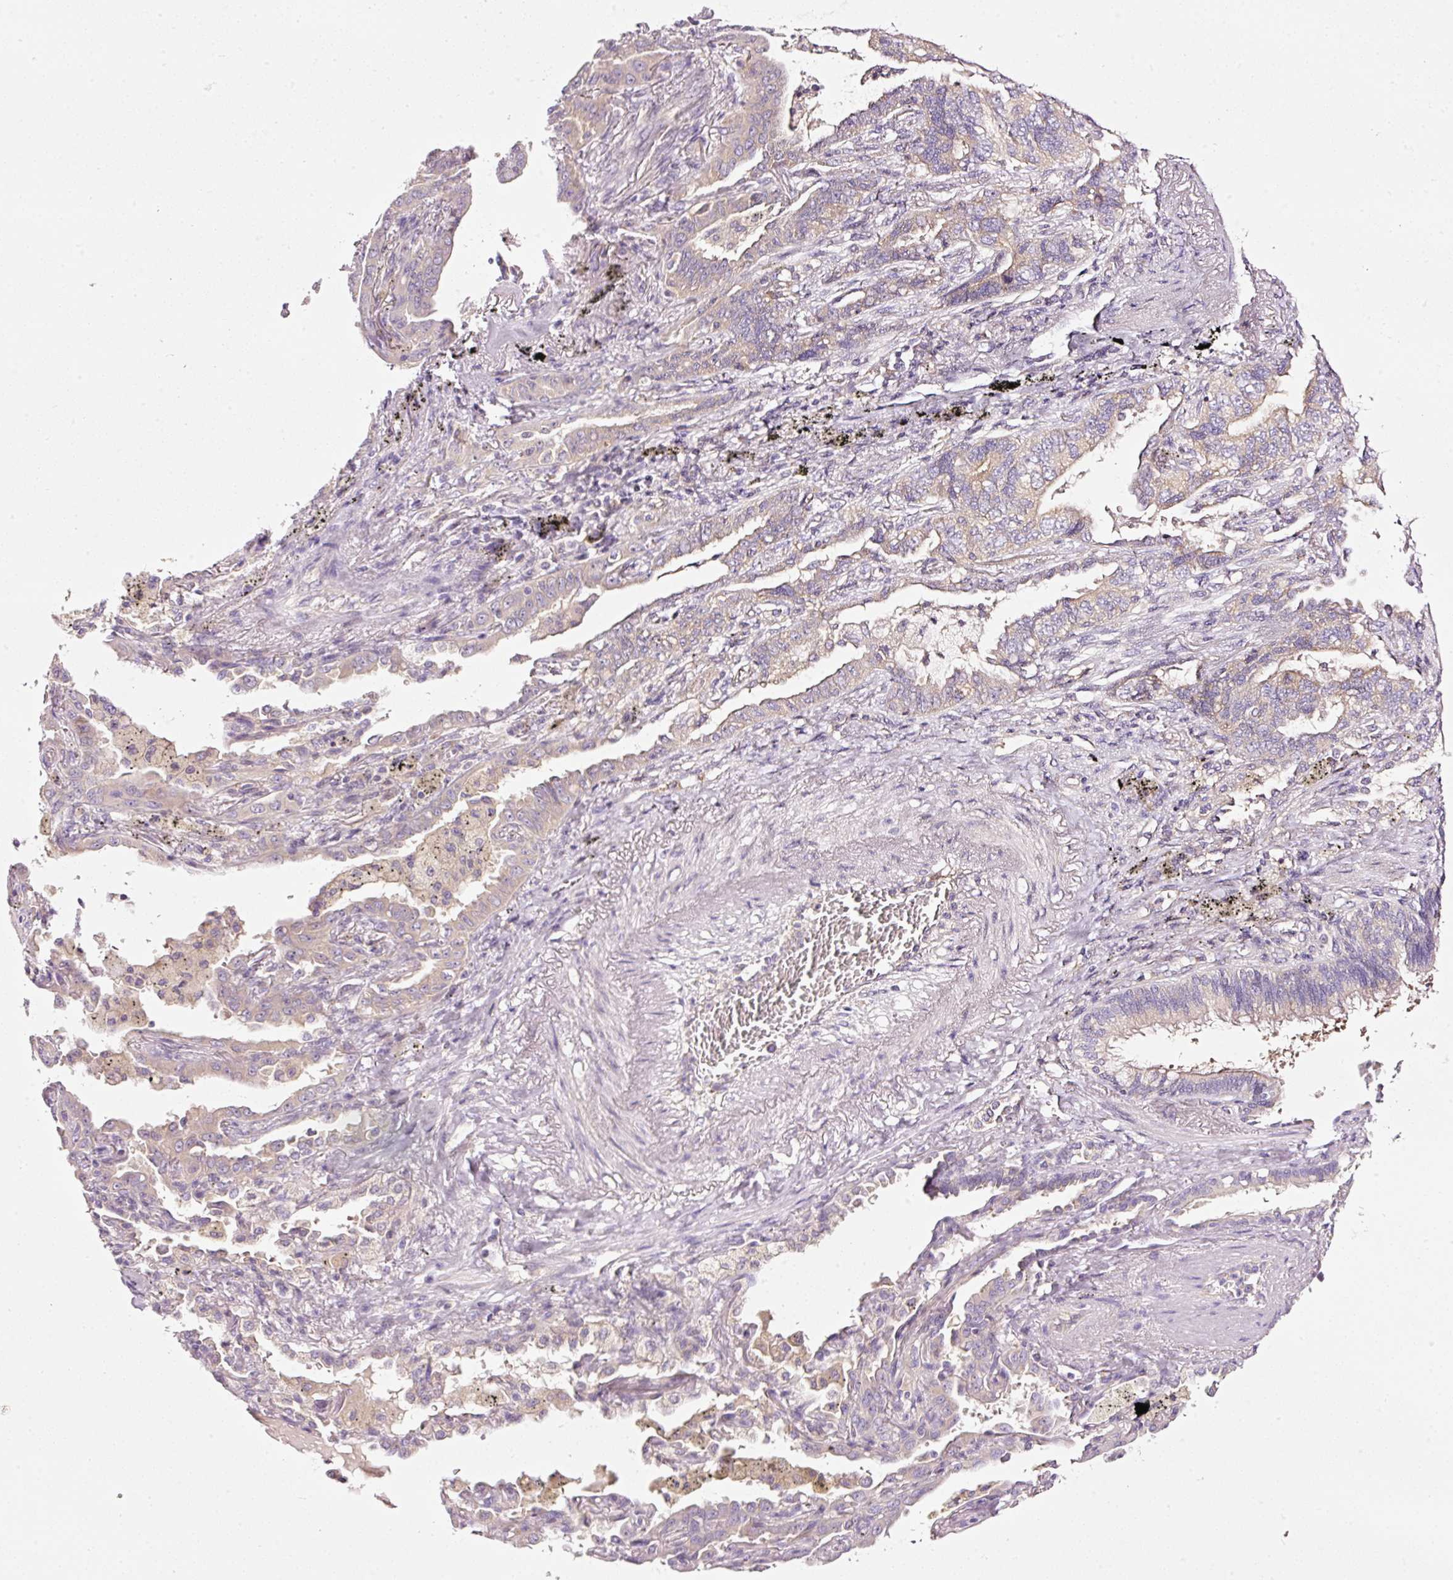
{"staining": {"intensity": "weak", "quantity": "<25%", "location": "cytoplasmic/membranous"}, "tissue": "lung cancer", "cell_type": "Tumor cells", "image_type": "cancer", "snomed": [{"axis": "morphology", "description": "Adenocarcinoma, NOS"}, {"axis": "topography", "description": "Lung"}], "caption": "Immunohistochemical staining of human lung cancer (adenocarcinoma) reveals no significant staining in tumor cells.", "gene": "NAPA", "patient": {"sex": "male", "age": 67}}